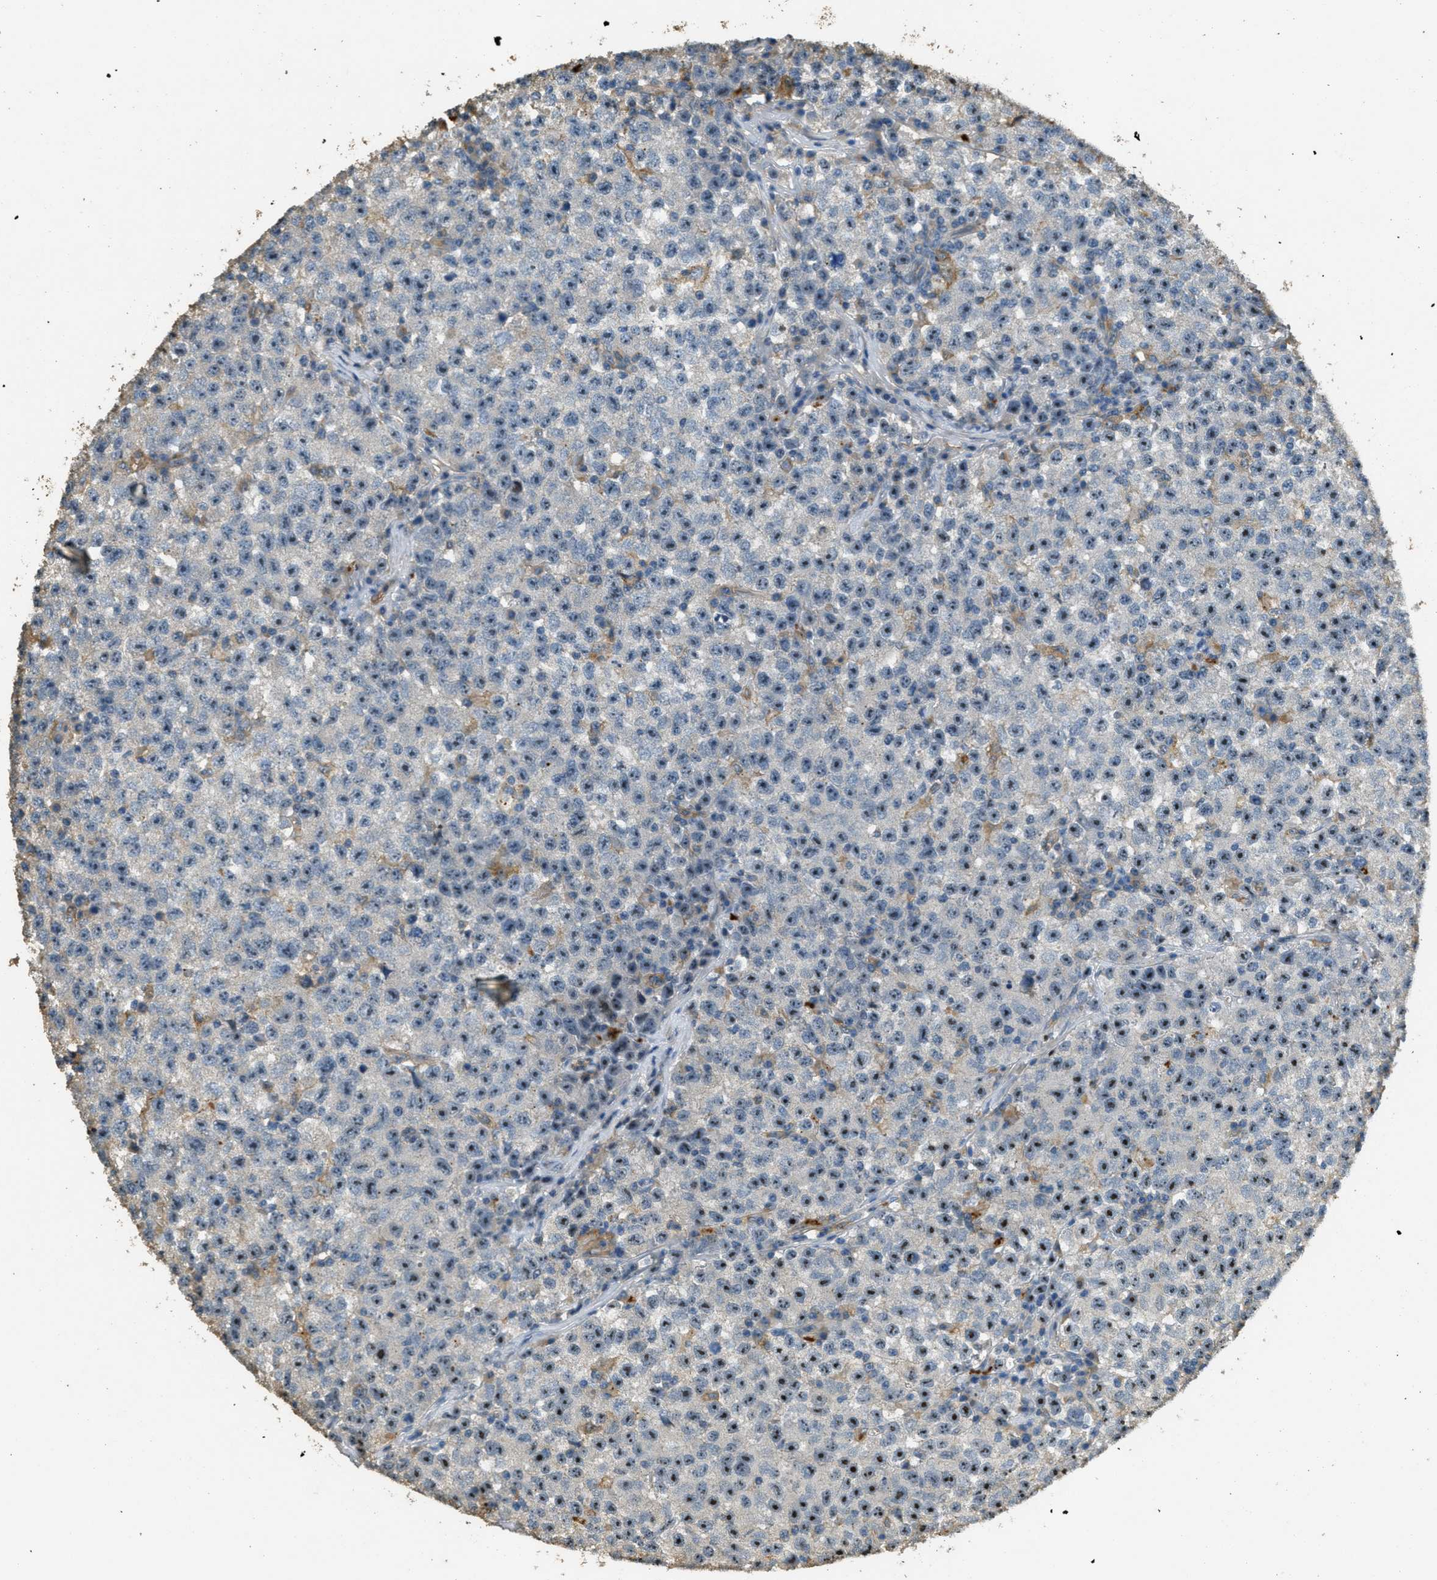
{"staining": {"intensity": "moderate", "quantity": "<25%", "location": "nuclear"}, "tissue": "testis cancer", "cell_type": "Tumor cells", "image_type": "cancer", "snomed": [{"axis": "morphology", "description": "Seminoma, NOS"}, {"axis": "topography", "description": "Testis"}], "caption": "Immunohistochemistry (IHC) photomicrograph of human testis cancer (seminoma) stained for a protein (brown), which reveals low levels of moderate nuclear positivity in approximately <25% of tumor cells.", "gene": "OSMR", "patient": {"sex": "male", "age": 22}}